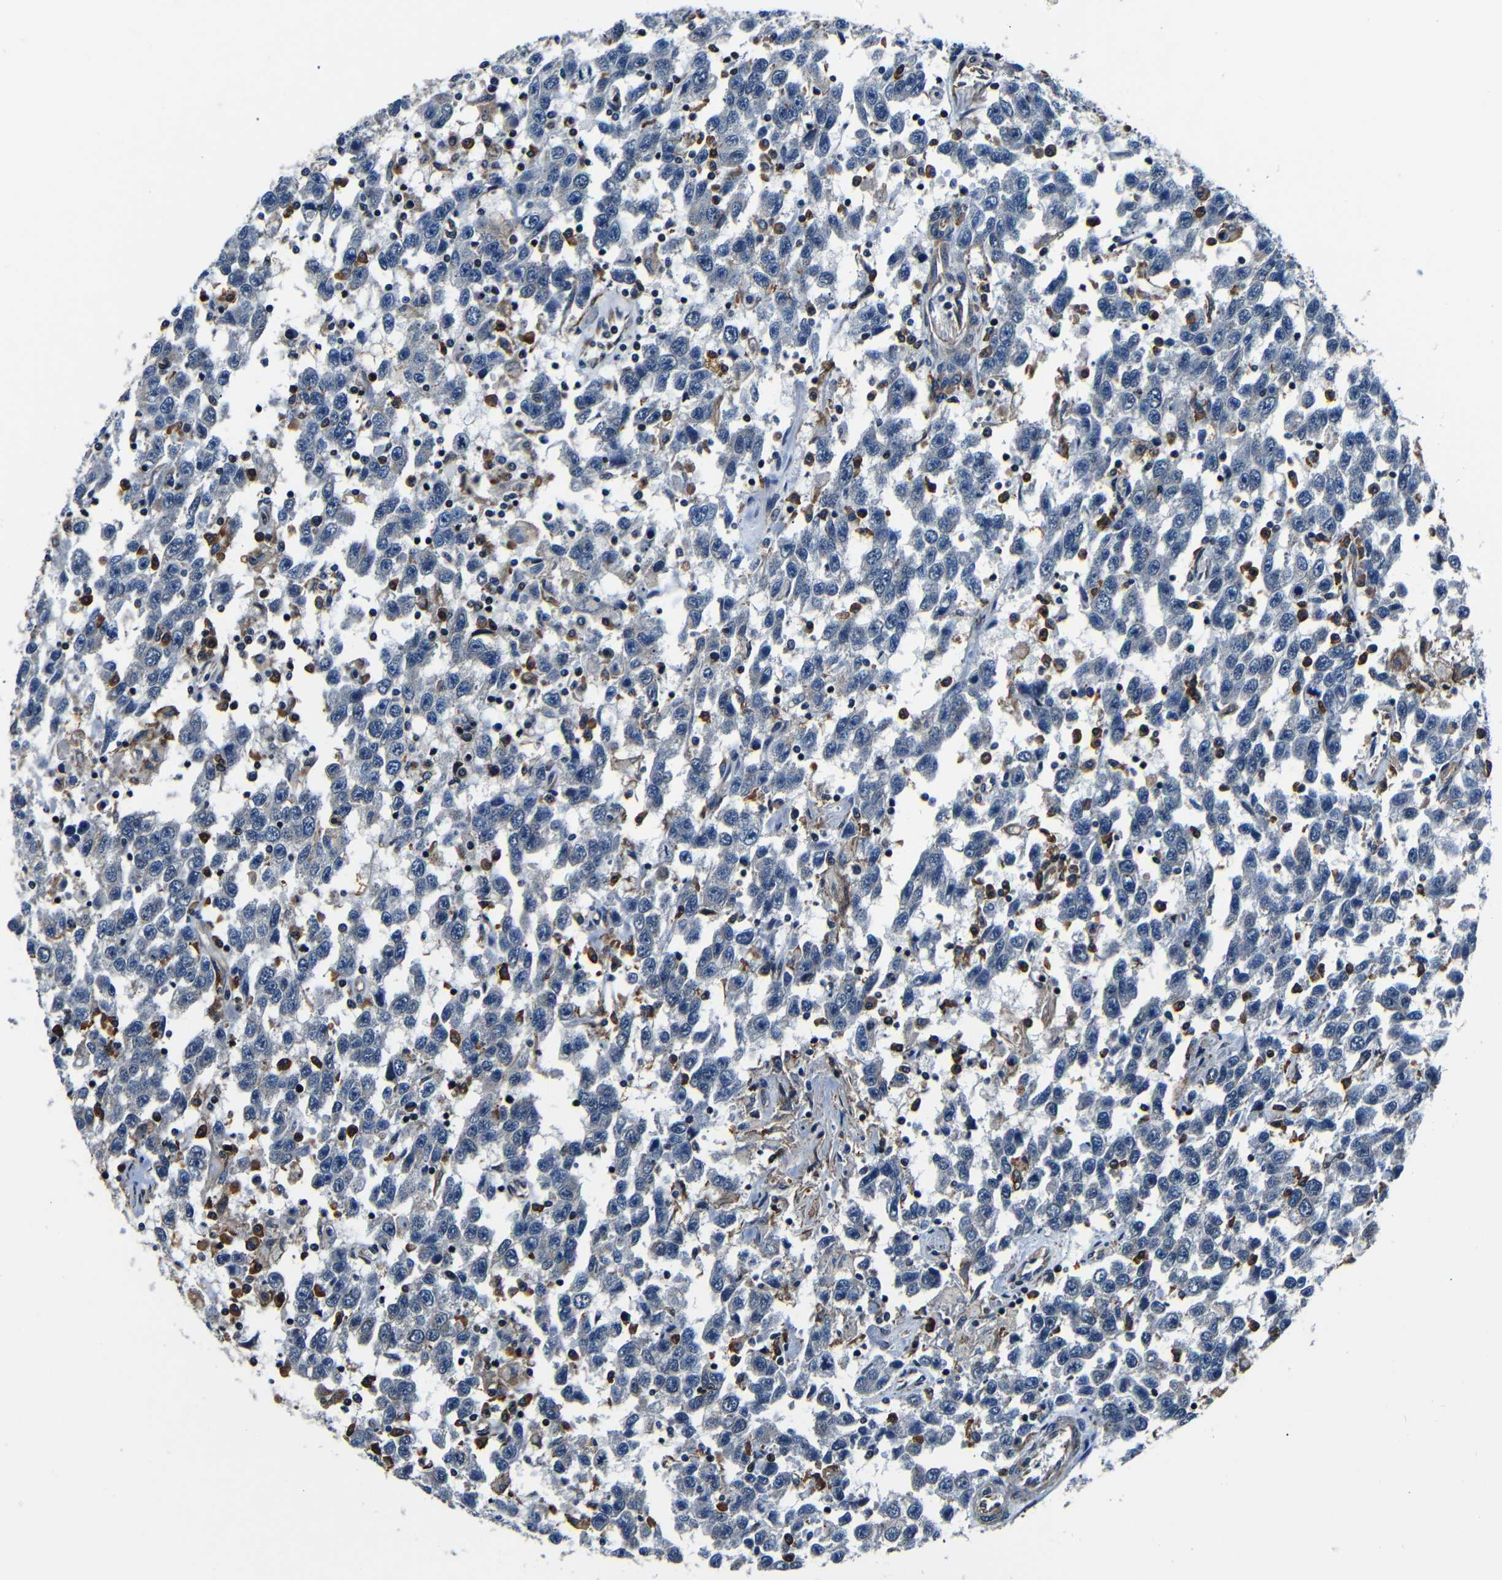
{"staining": {"intensity": "negative", "quantity": "none", "location": "none"}, "tissue": "testis cancer", "cell_type": "Tumor cells", "image_type": "cancer", "snomed": [{"axis": "morphology", "description": "Seminoma, NOS"}, {"axis": "topography", "description": "Testis"}], "caption": "High magnification brightfield microscopy of testis cancer (seminoma) stained with DAB (3,3'-diaminobenzidine) (brown) and counterstained with hematoxylin (blue): tumor cells show no significant expression.", "gene": "NCBP3", "patient": {"sex": "male", "age": 41}}